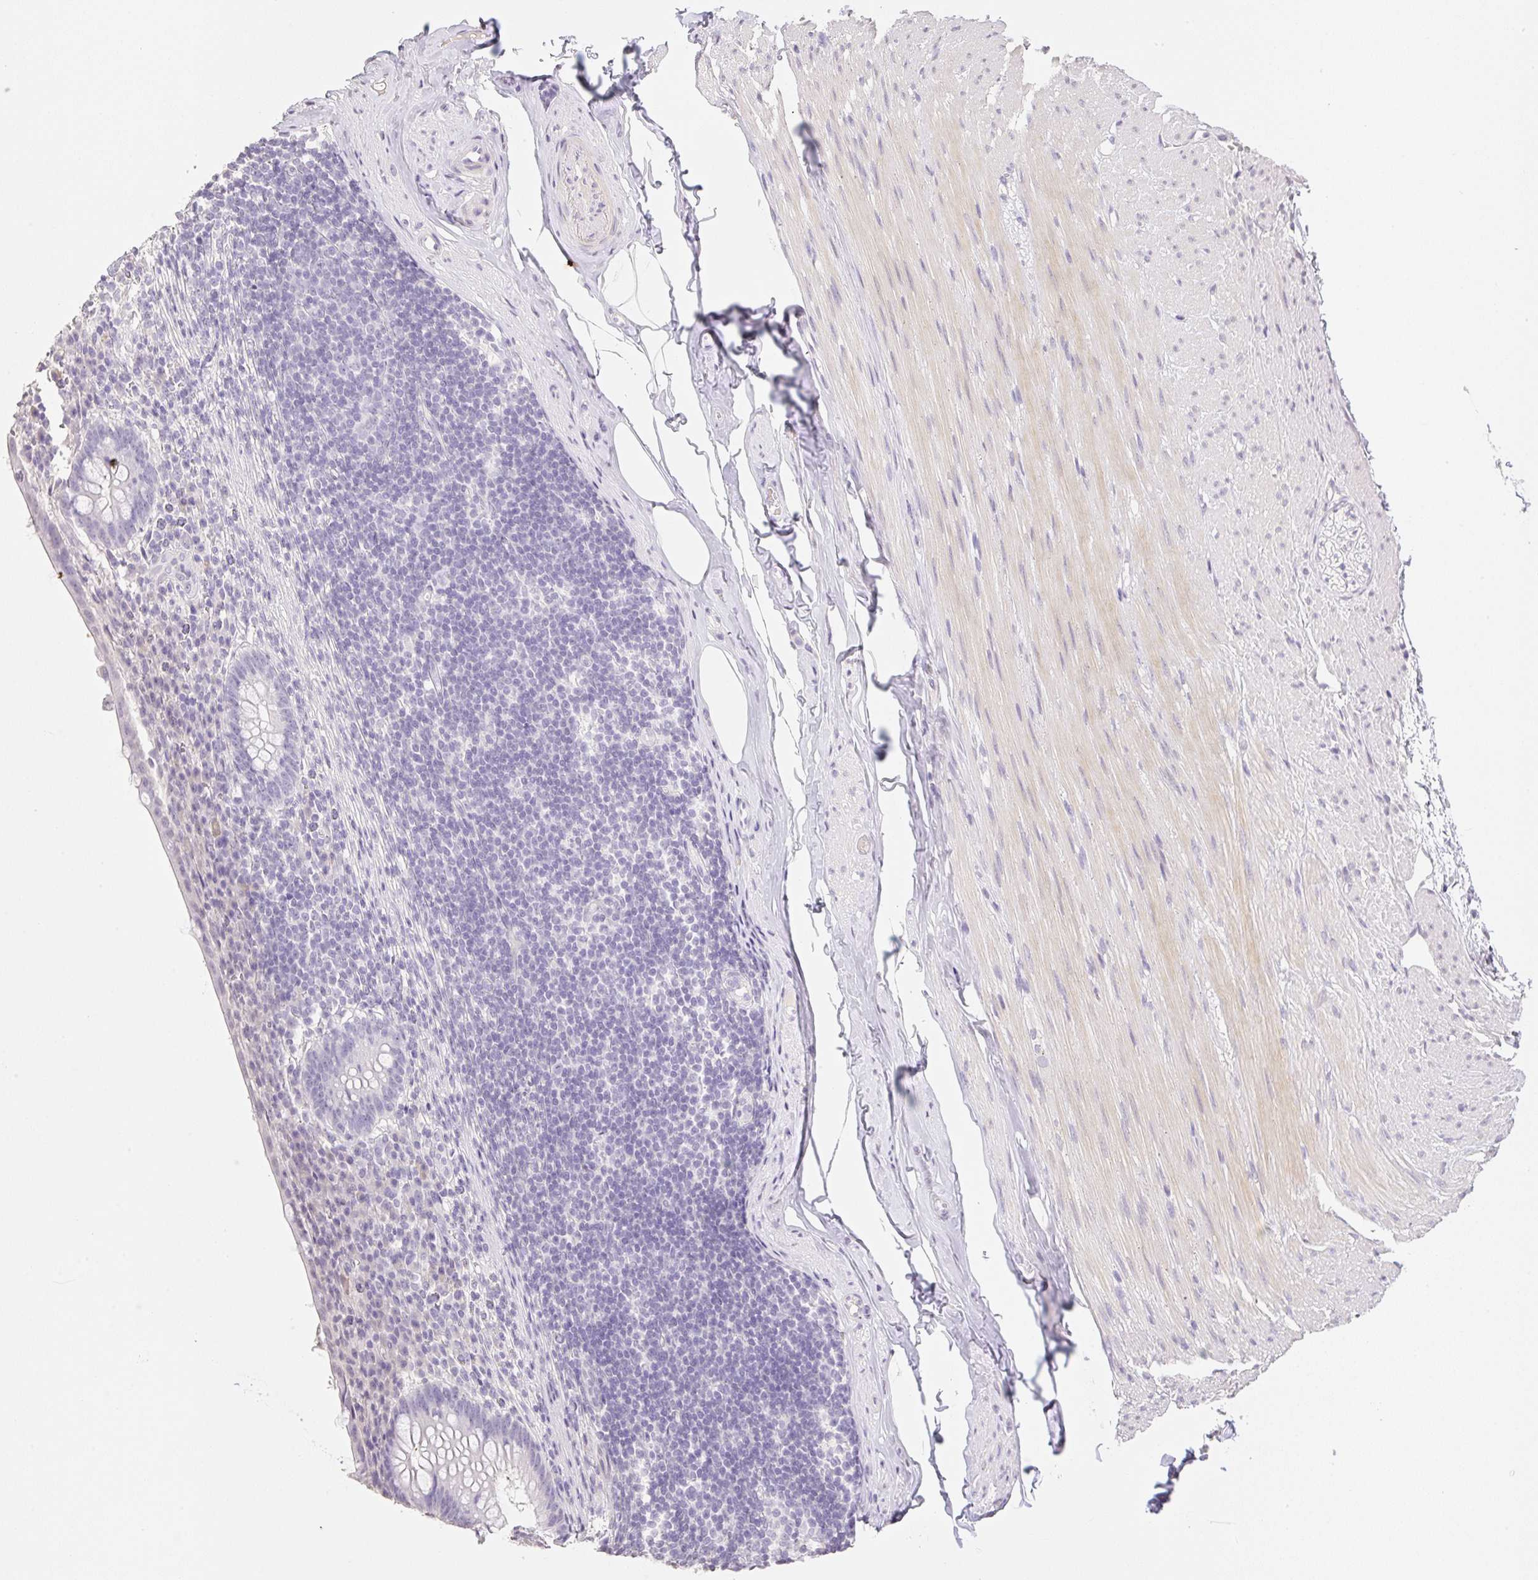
{"staining": {"intensity": "negative", "quantity": "none", "location": "none"}, "tissue": "appendix", "cell_type": "Glandular cells", "image_type": "normal", "snomed": [{"axis": "morphology", "description": "Normal tissue, NOS"}, {"axis": "topography", "description": "Appendix"}], "caption": "High magnification brightfield microscopy of unremarkable appendix stained with DAB (3,3'-diaminobenzidine) (brown) and counterstained with hematoxylin (blue): glandular cells show no significant expression.", "gene": "HCRTR2", "patient": {"sex": "female", "age": 56}}